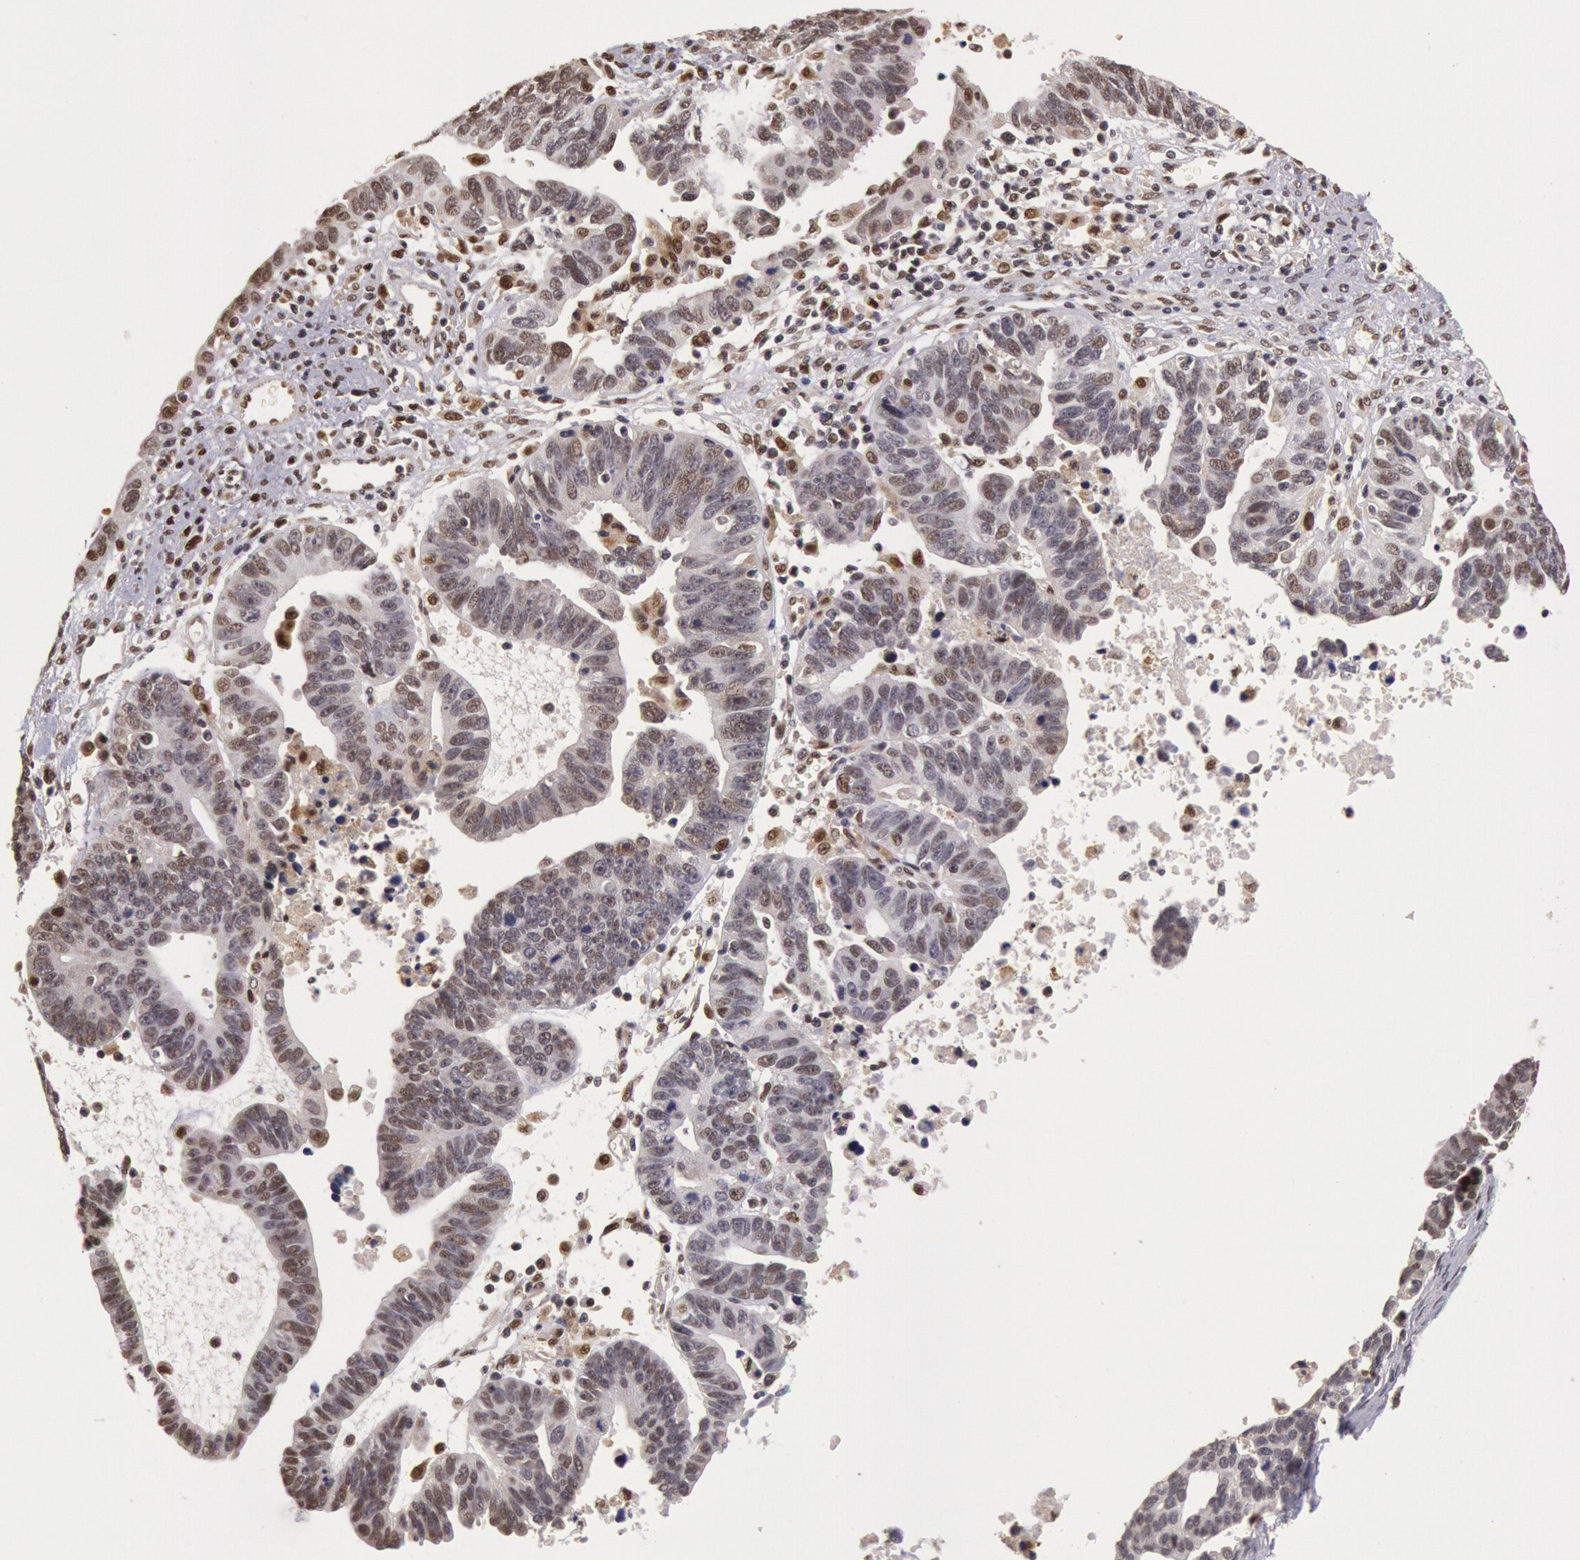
{"staining": {"intensity": "moderate", "quantity": "<25%", "location": "nuclear"}, "tissue": "ovarian cancer", "cell_type": "Tumor cells", "image_type": "cancer", "snomed": [{"axis": "morphology", "description": "Carcinoma, endometroid"}, {"axis": "morphology", "description": "Cystadenocarcinoma, serous, NOS"}, {"axis": "topography", "description": "Ovary"}], "caption": "IHC of ovarian endometroid carcinoma exhibits low levels of moderate nuclear expression in approximately <25% of tumor cells.", "gene": "LIG4", "patient": {"sex": "female", "age": 45}}